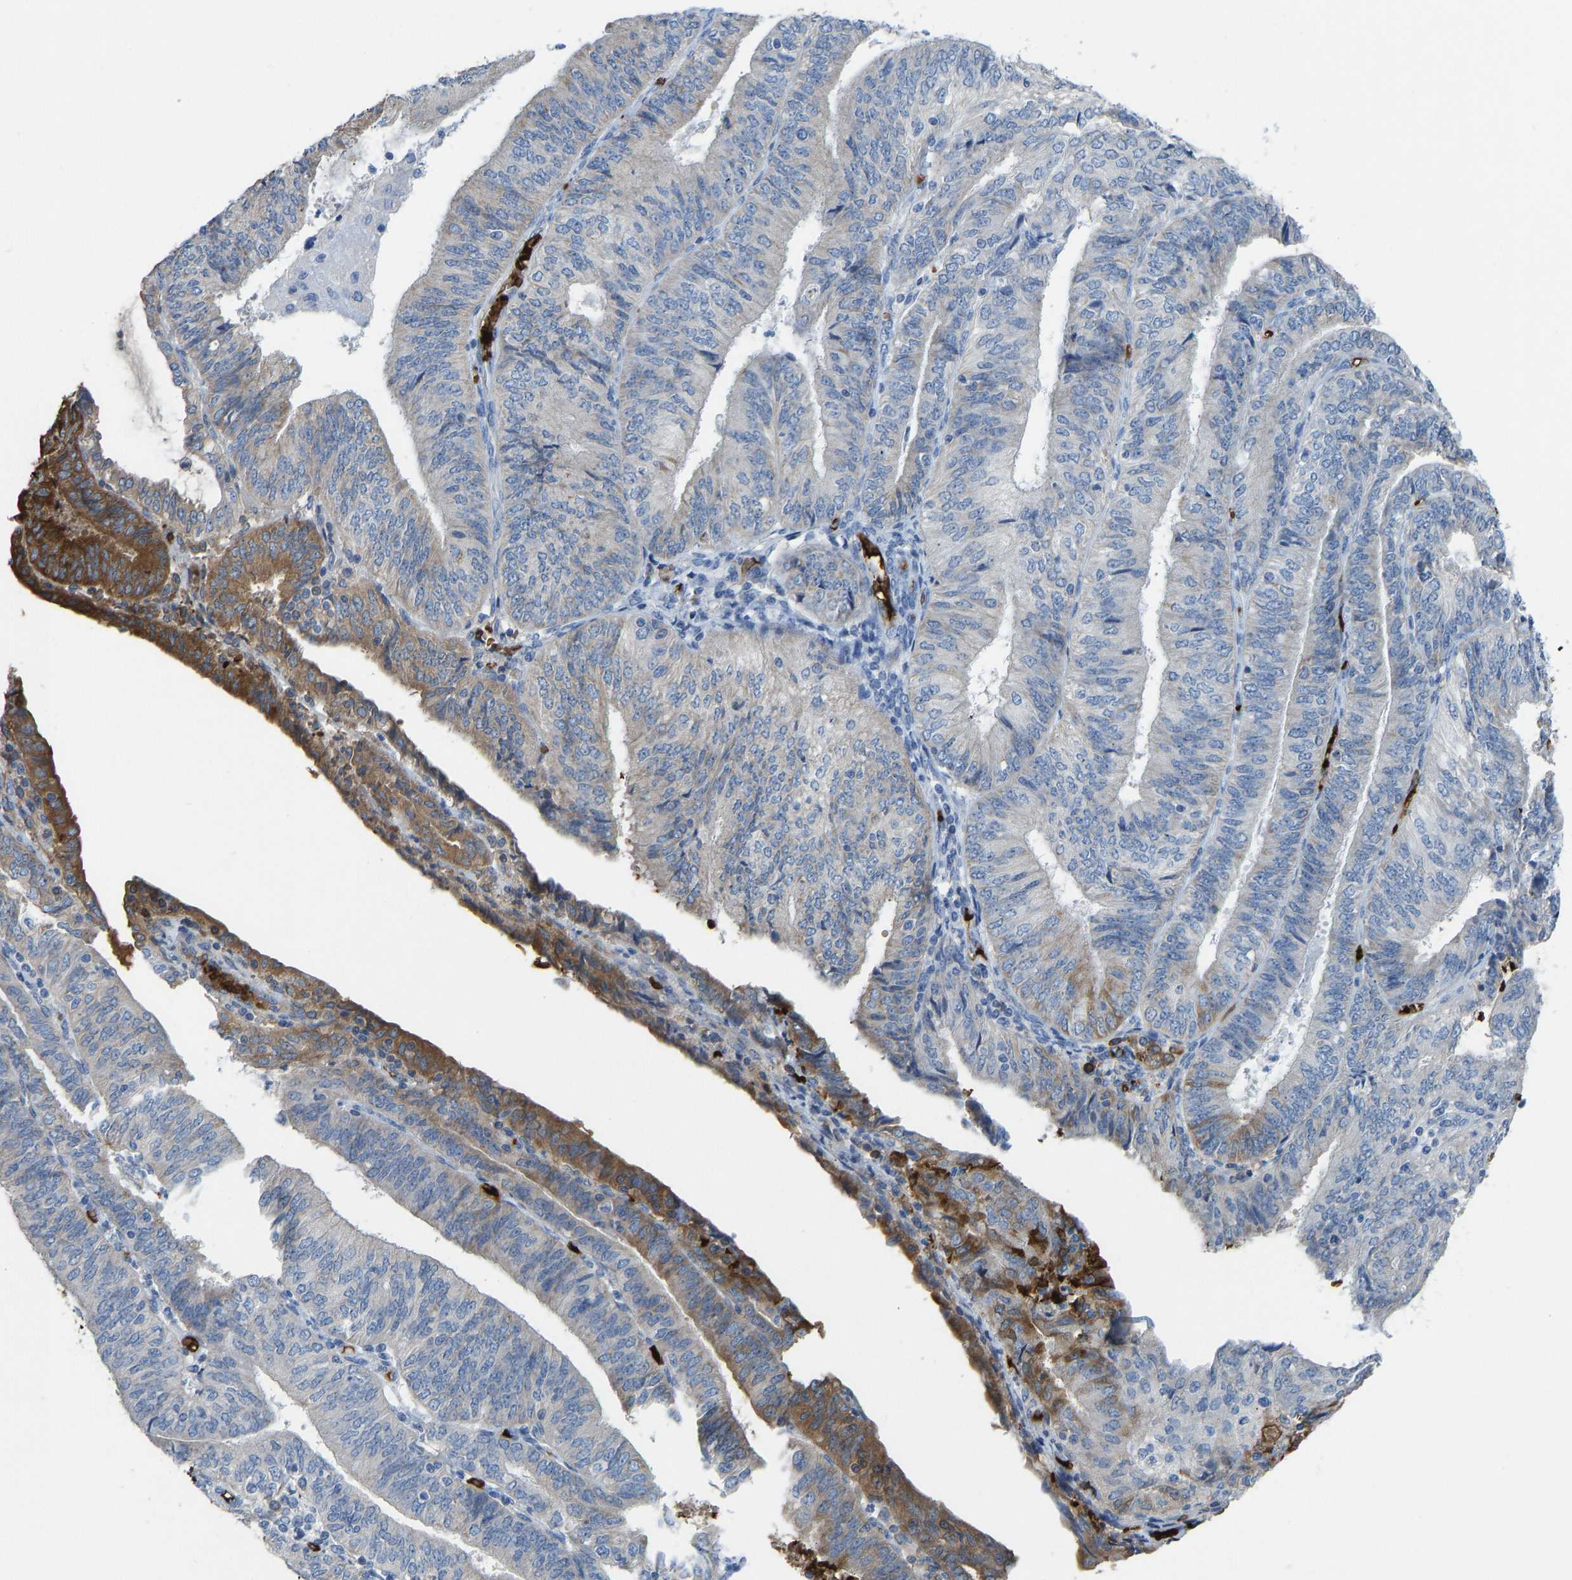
{"staining": {"intensity": "moderate", "quantity": "<25%", "location": "cytoplasmic/membranous"}, "tissue": "endometrial cancer", "cell_type": "Tumor cells", "image_type": "cancer", "snomed": [{"axis": "morphology", "description": "Adenocarcinoma, NOS"}, {"axis": "topography", "description": "Endometrium"}], "caption": "Brown immunohistochemical staining in human endometrial cancer reveals moderate cytoplasmic/membranous staining in approximately <25% of tumor cells. (brown staining indicates protein expression, while blue staining denotes nuclei).", "gene": "PIGS", "patient": {"sex": "female", "age": 58}}